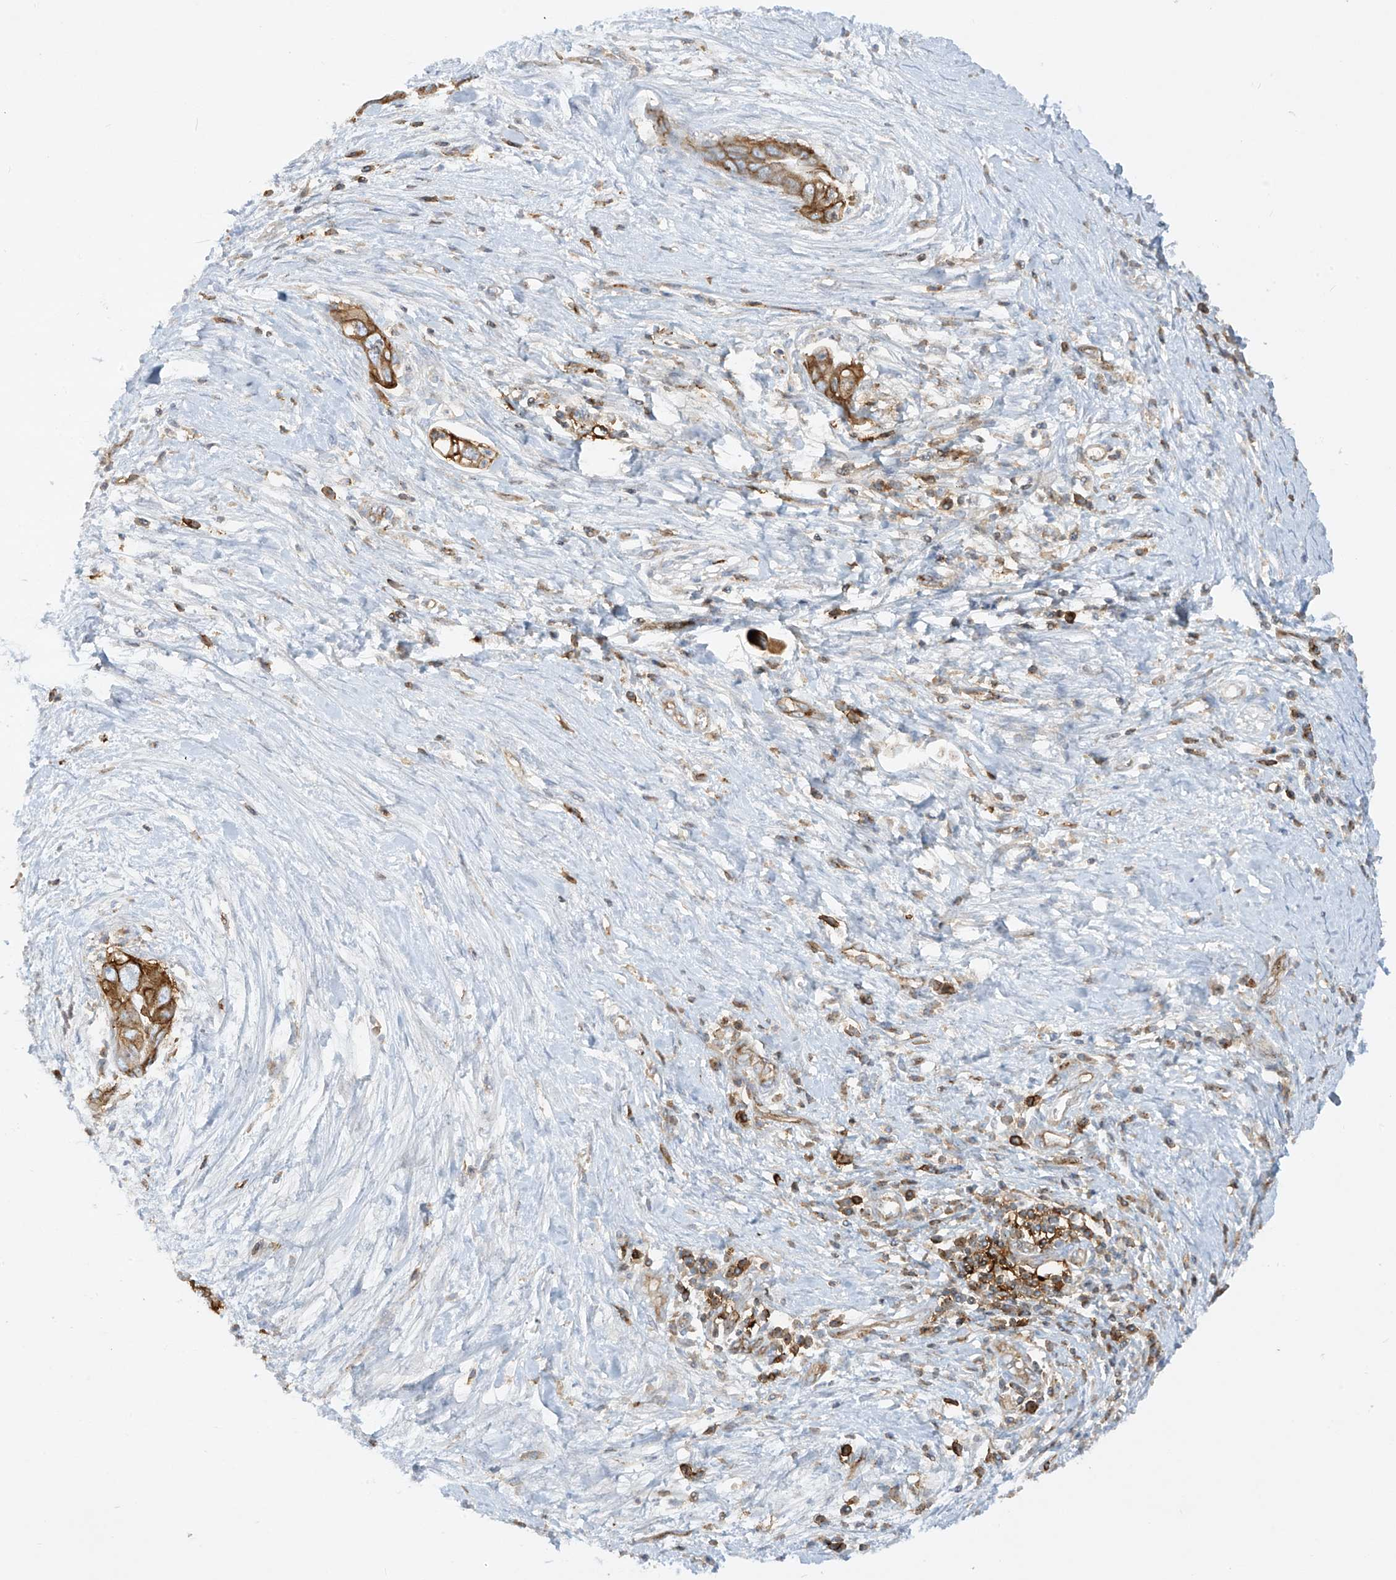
{"staining": {"intensity": "strong", "quantity": ">75%", "location": "cytoplasmic/membranous"}, "tissue": "pancreatic cancer", "cell_type": "Tumor cells", "image_type": "cancer", "snomed": [{"axis": "morphology", "description": "Adenocarcinoma, NOS"}, {"axis": "topography", "description": "Pancreas"}], "caption": "A brown stain labels strong cytoplasmic/membranous expression of a protein in human adenocarcinoma (pancreatic) tumor cells. The protein is stained brown, and the nuclei are stained in blue (DAB IHC with brightfield microscopy, high magnification).", "gene": "HLA-E", "patient": {"sex": "male", "age": 75}}